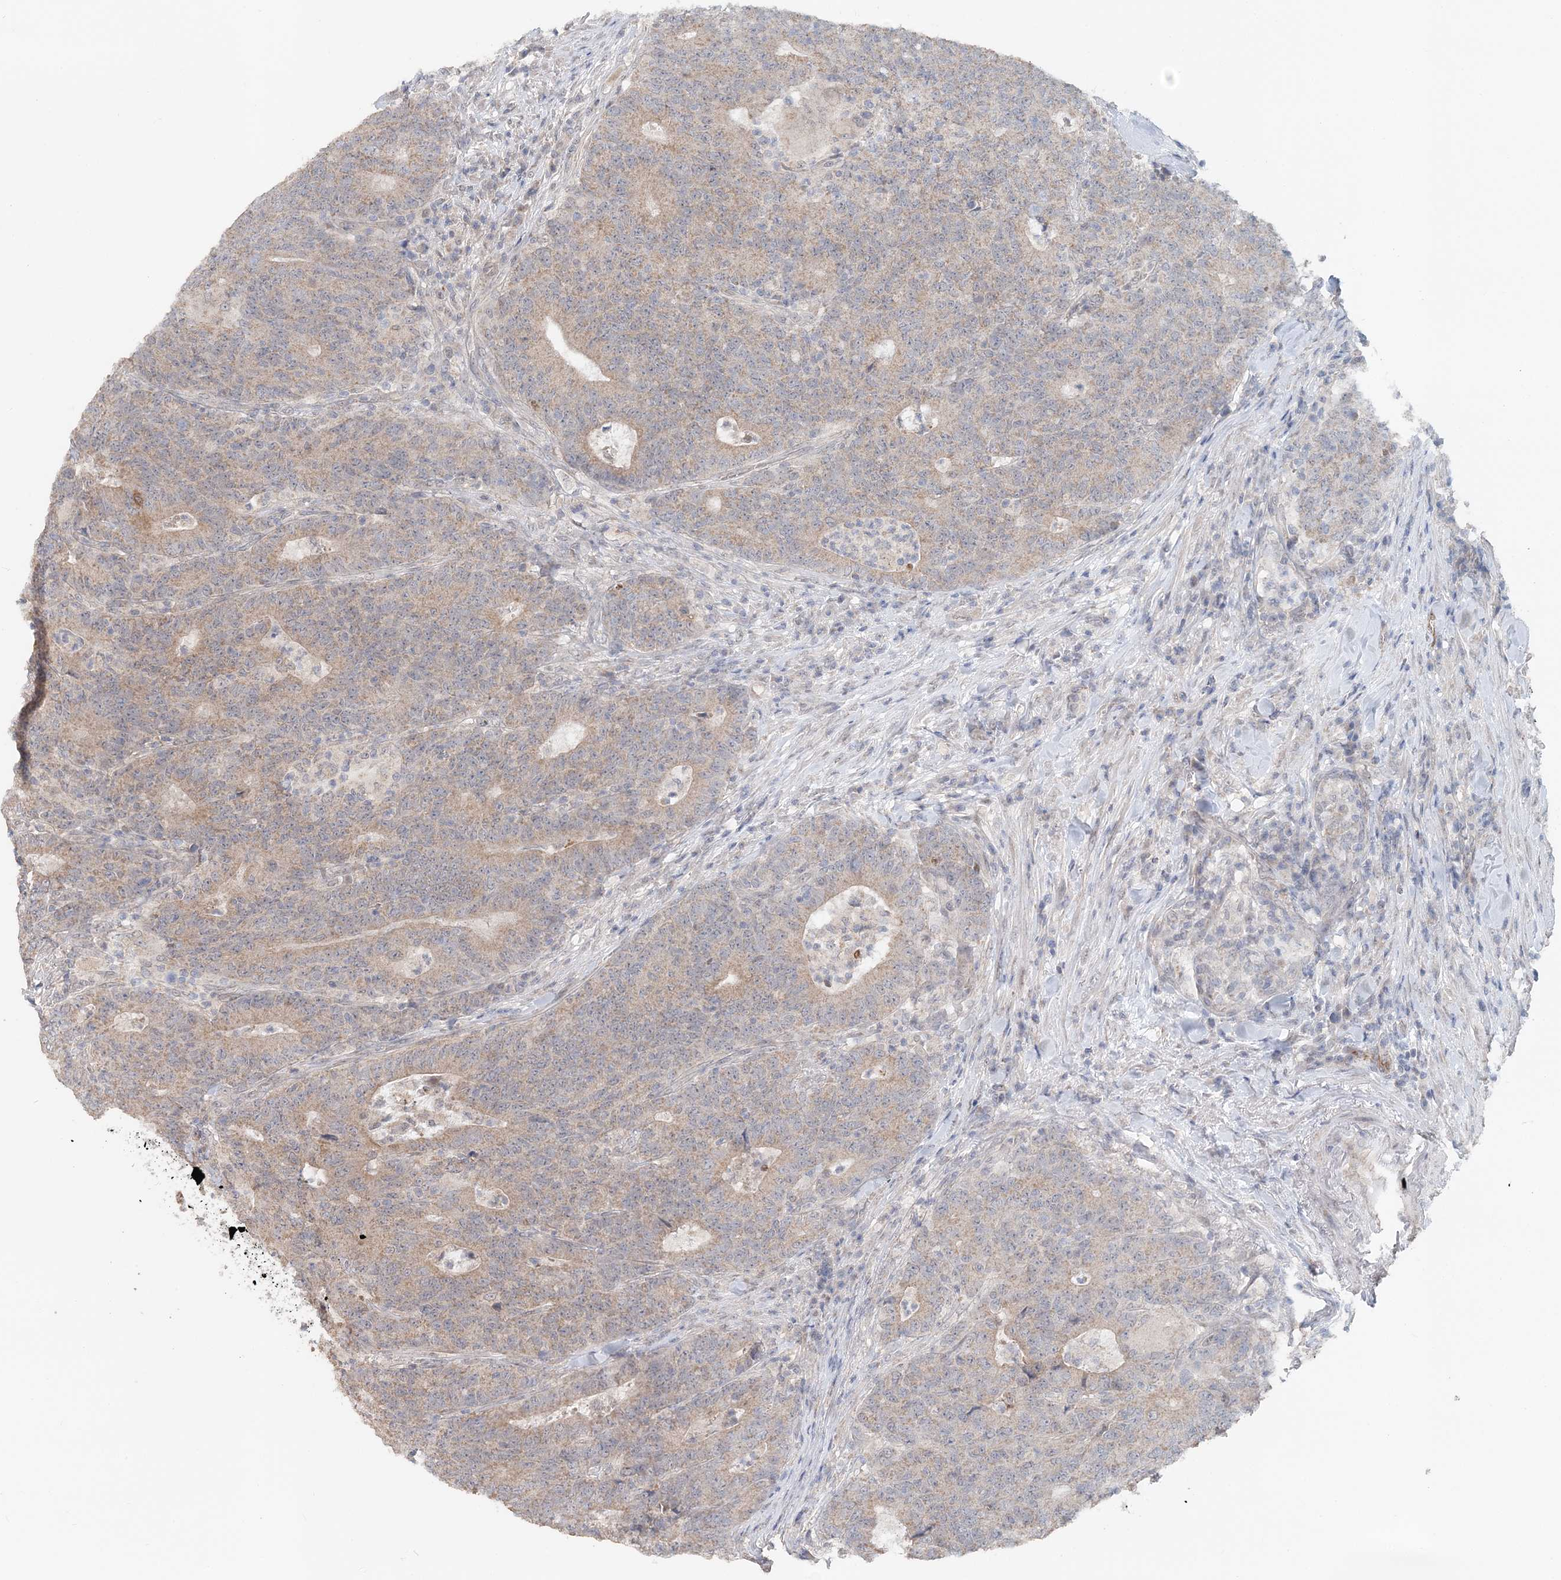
{"staining": {"intensity": "moderate", "quantity": ">75%", "location": "cytoplasmic/membranous"}, "tissue": "colorectal cancer", "cell_type": "Tumor cells", "image_type": "cancer", "snomed": [{"axis": "morphology", "description": "Normal tissue, NOS"}, {"axis": "morphology", "description": "Adenocarcinoma, NOS"}, {"axis": "topography", "description": "Colon"}], "caption": "Immunohistochemistry (IHC) micrograph of human colorectal cancer (adenocarcinoma) stained for a protein (brown), which shows medium levels of moderate cytoplasmic/membranous expression in about >75% of tumor cells.", "gene": "FBXO38", "patient": {"sex": "female", "age": 75}}